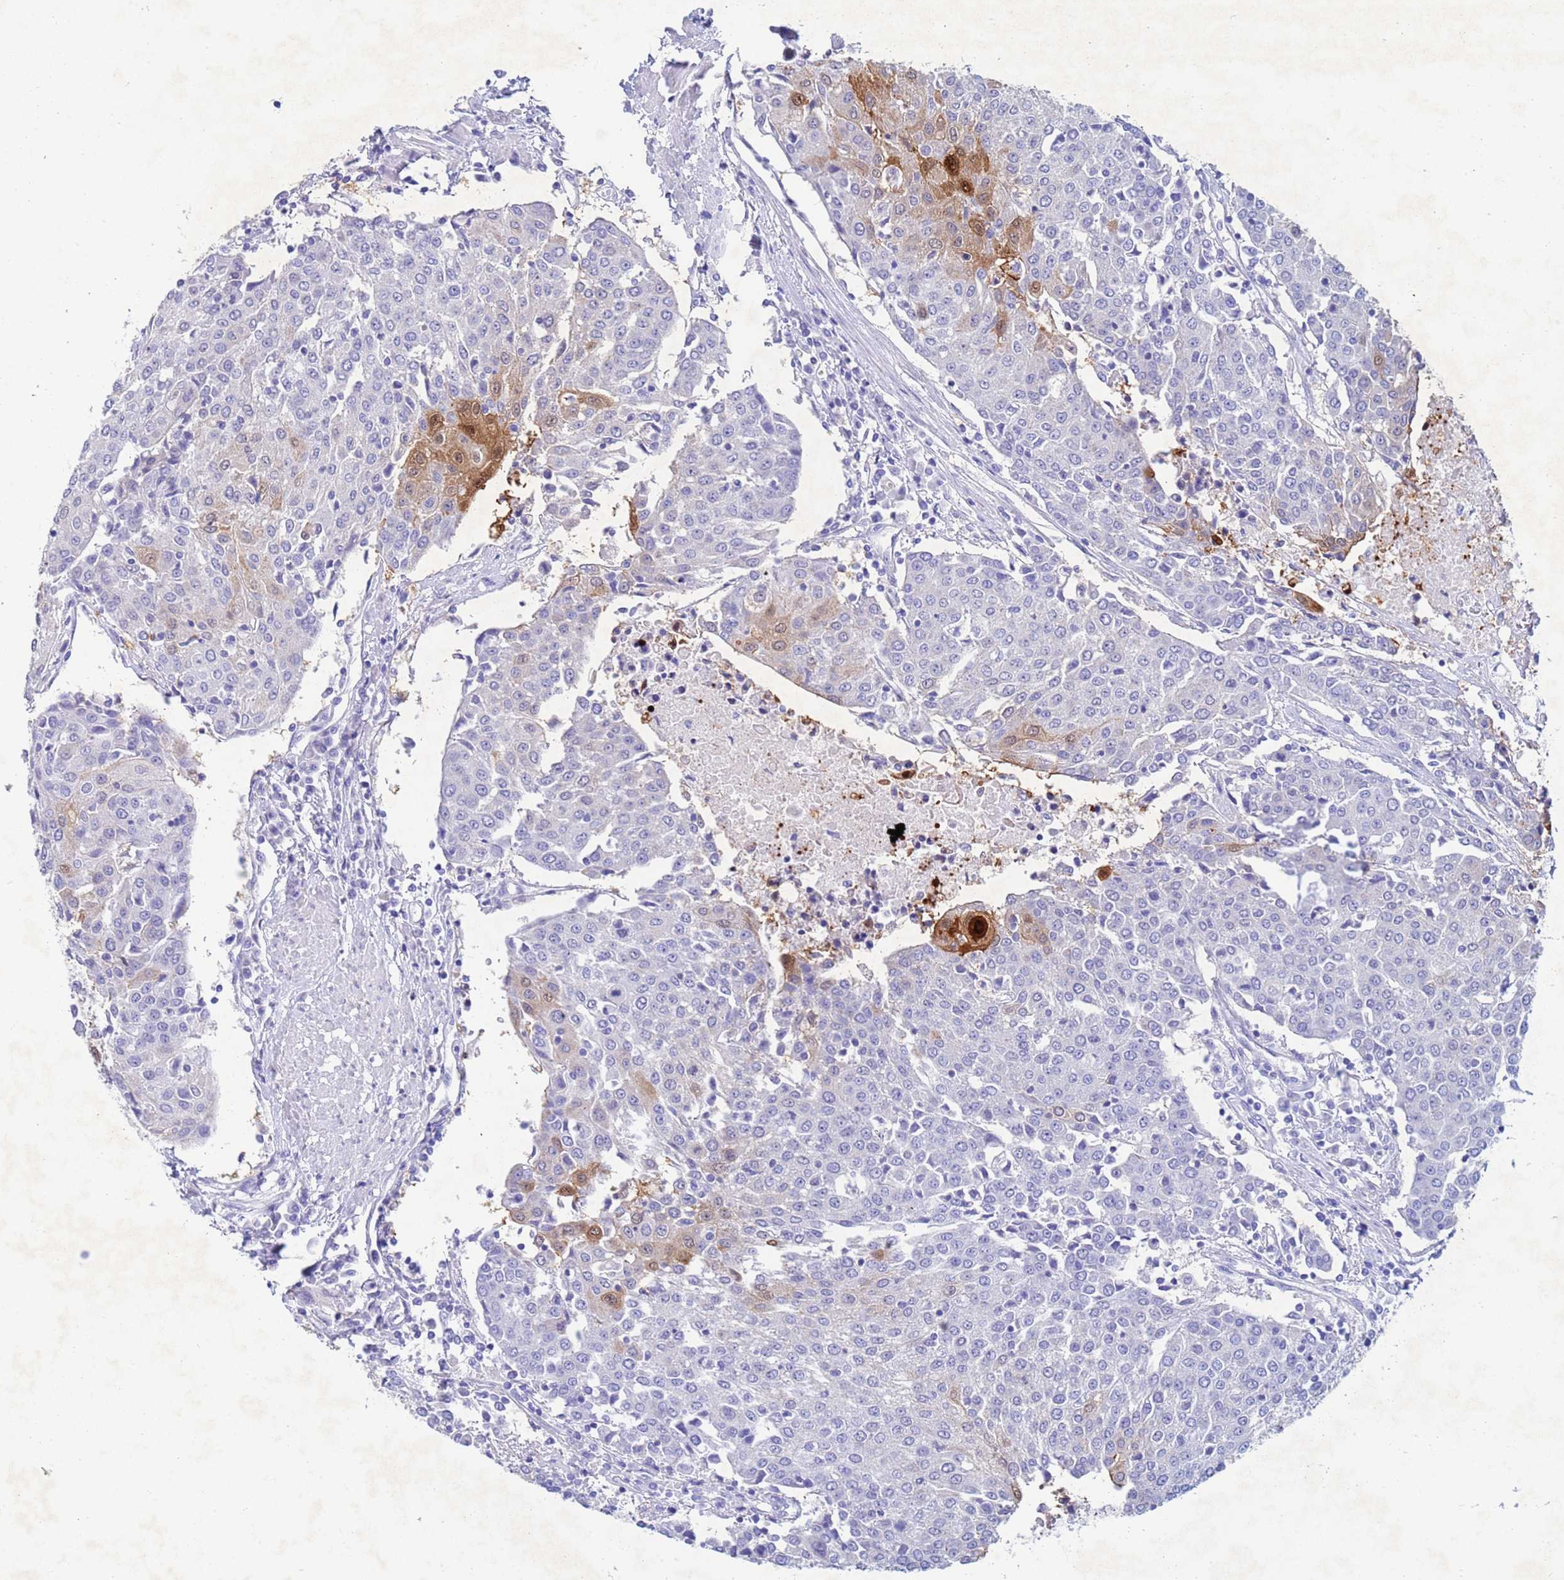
{"staining": {"intensity": "moderate", "quantity": "<25%", "location": "cytoplasmic/membranous,nuclear"}, "tissue": "urothelial cancer", "cell_type": "Tumor cells", "image_type": "cancer", "snomed": [{"axis": "morphology", "description": "Urothelial carcinoma, High grade"}, {"axis": "topography", "description": "Urinary bladder"}], "caption": "A photomicrograph showing moderate cytoplasmic/membranous and nuclear positivity in about <25% of tumor cells in urothelial carcinoma (high-grade), as visualized by brown immunohistochemical staining.", "gene": "CSTB", "patient": {"sex": "female", "age": 85}}